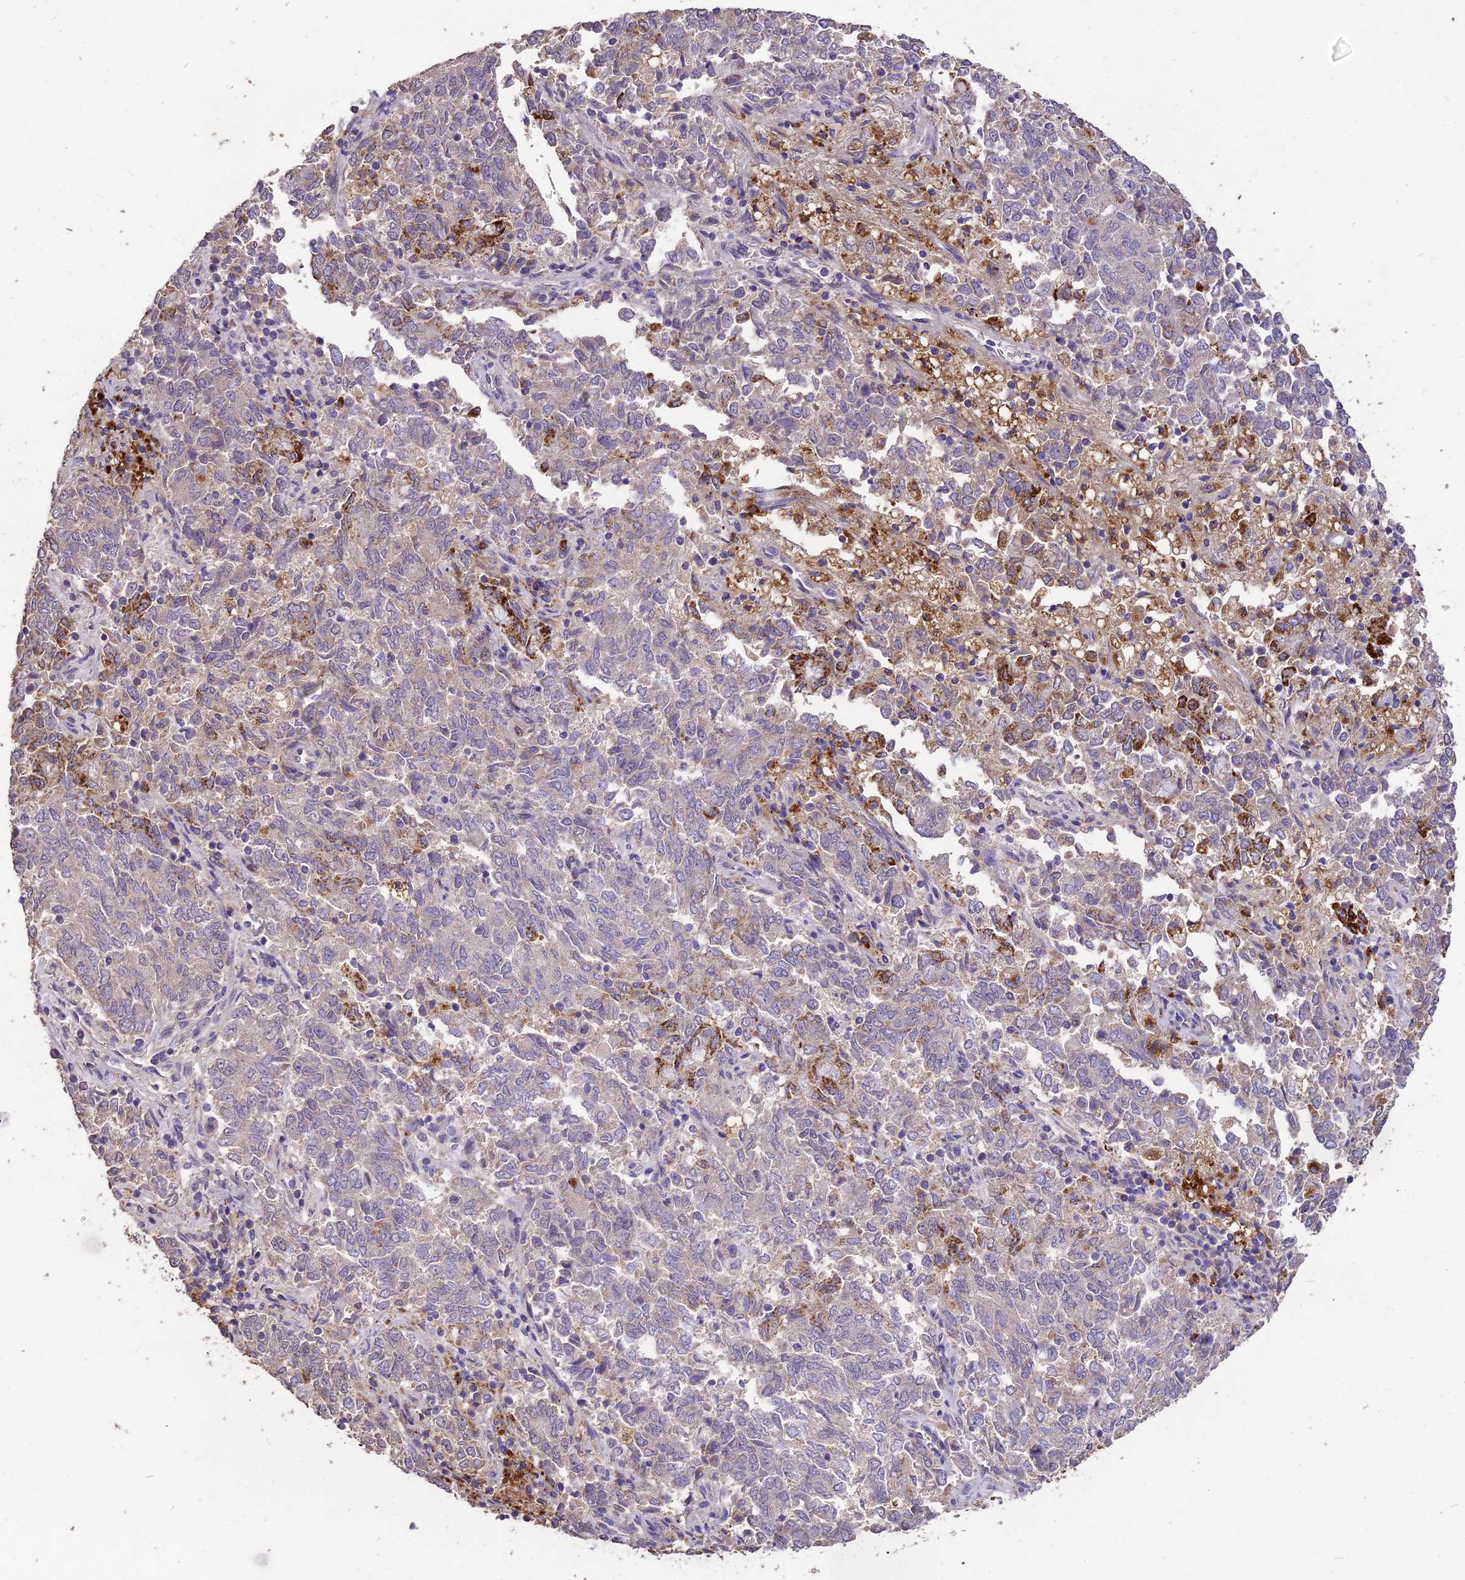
{"staining": {"intensity": "moderate", "quantity": "<25%", "location": "cytoplasmic/membranous"}, "tissue": "endometrial cancer", "cell_type": "Tumor cells", "image_type": "cancer", "snomed": [{"axis": "morphology", "description": "Adenocarcinoma, NOS"}, {"axis": "topography", "description": "Endometrium"}], "caption": "DAB immunohistochemical staining of endometrial cancer demonstrates moderate cytoplasmic/membranous protein staining in about <25% of tumor cells. The staining was performed using DAB (3,3'-diaminobenzidine) to visualize the protein expression in brown, while the nuclei were stained in blue with hematoxylin (Magnification: 20x).", "gene": "SDHD", "patient": {"sex": "female", "age": 80}}